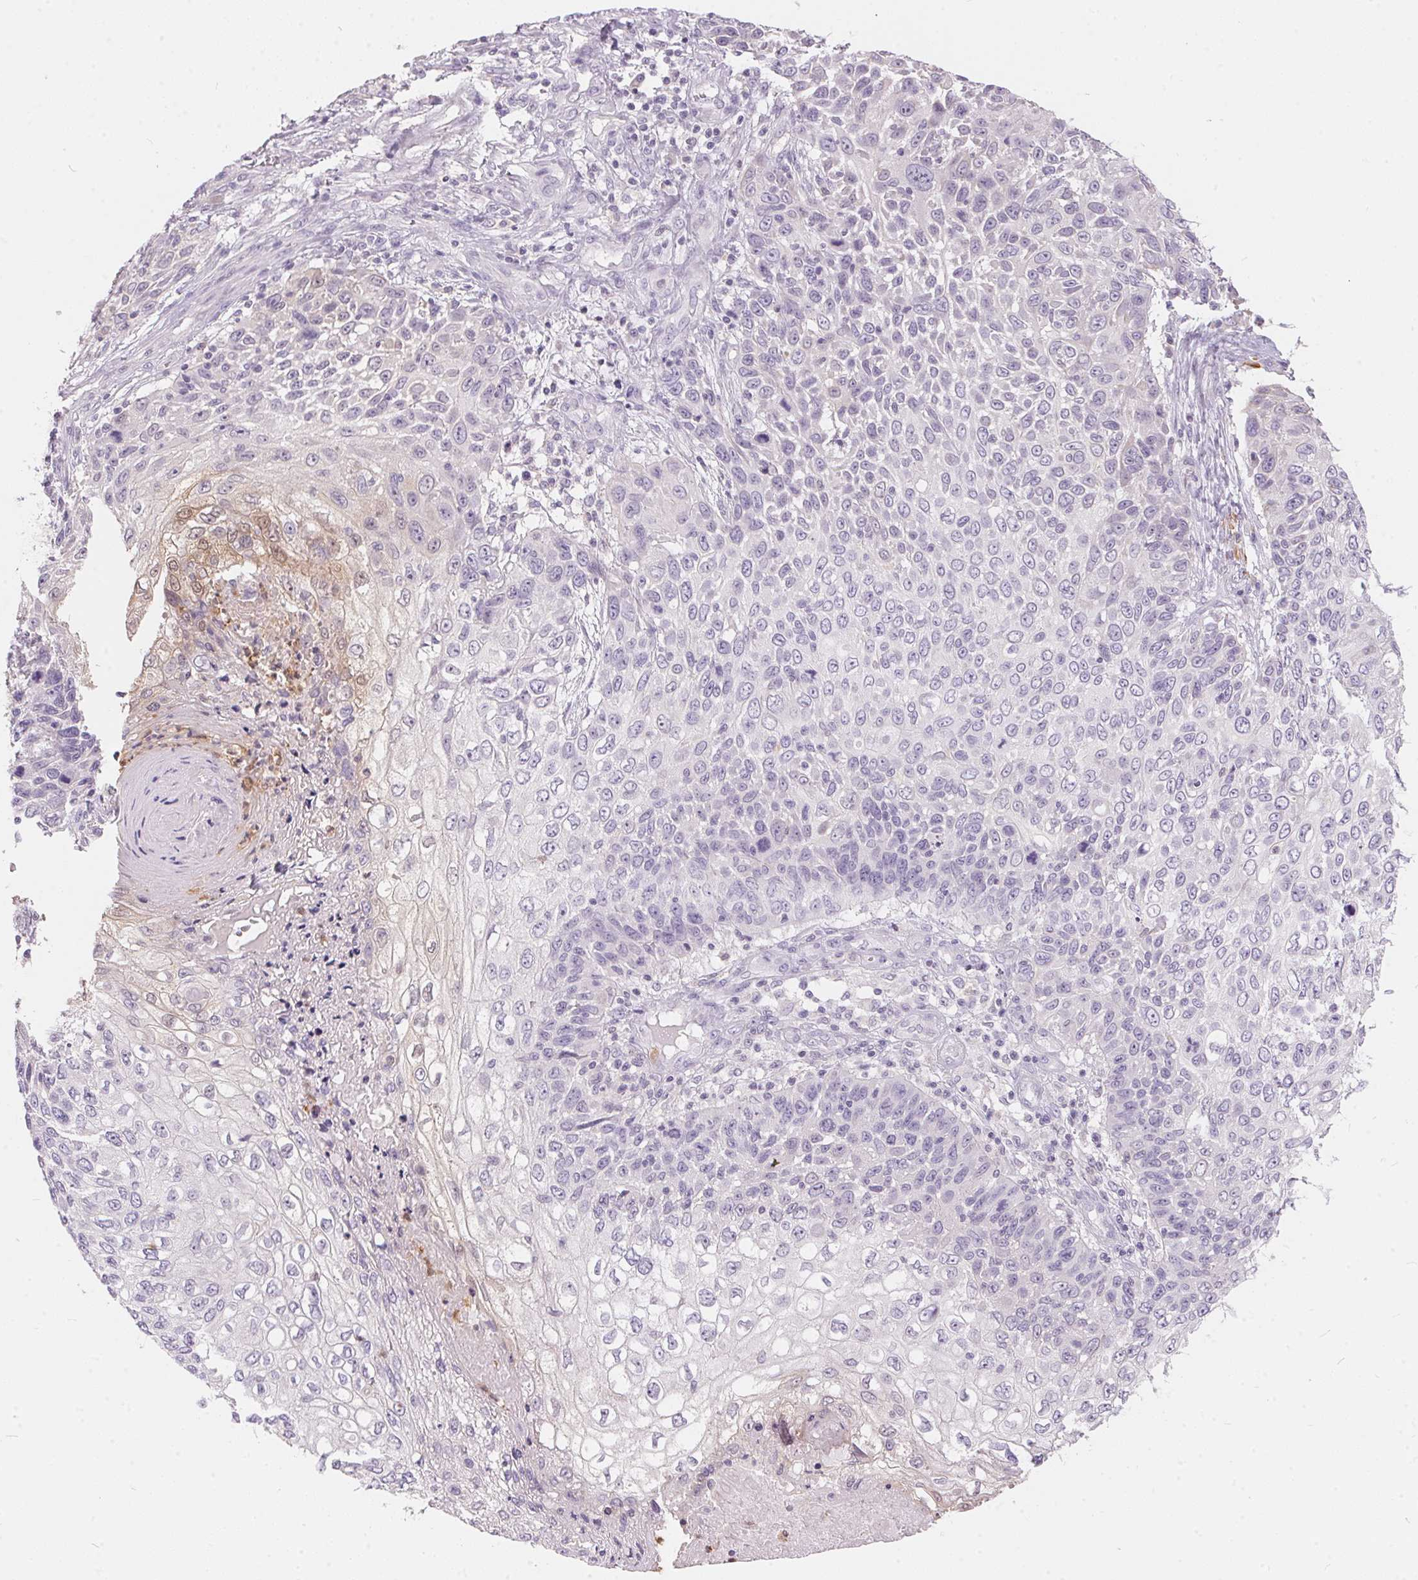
{"staining": {"intensity": "negative", "quantity": "none", "location": "none"}, "tissue": "skin cancer", "cell_type": "Tumor cells", "image_type": "cancer", "snomed": [{"axis": "morphology", "description": "Squamous cell carcinoma, NOS"}, {"axis": "topography", "description": "Skin"}], "caption": "The IHC micrograph has no significant expression in tumor cells of skin cancer (squamous cell carcinoma) tissue.", "gene": "SERPINB1", "patient": {"sex": "male", "age": 92}}